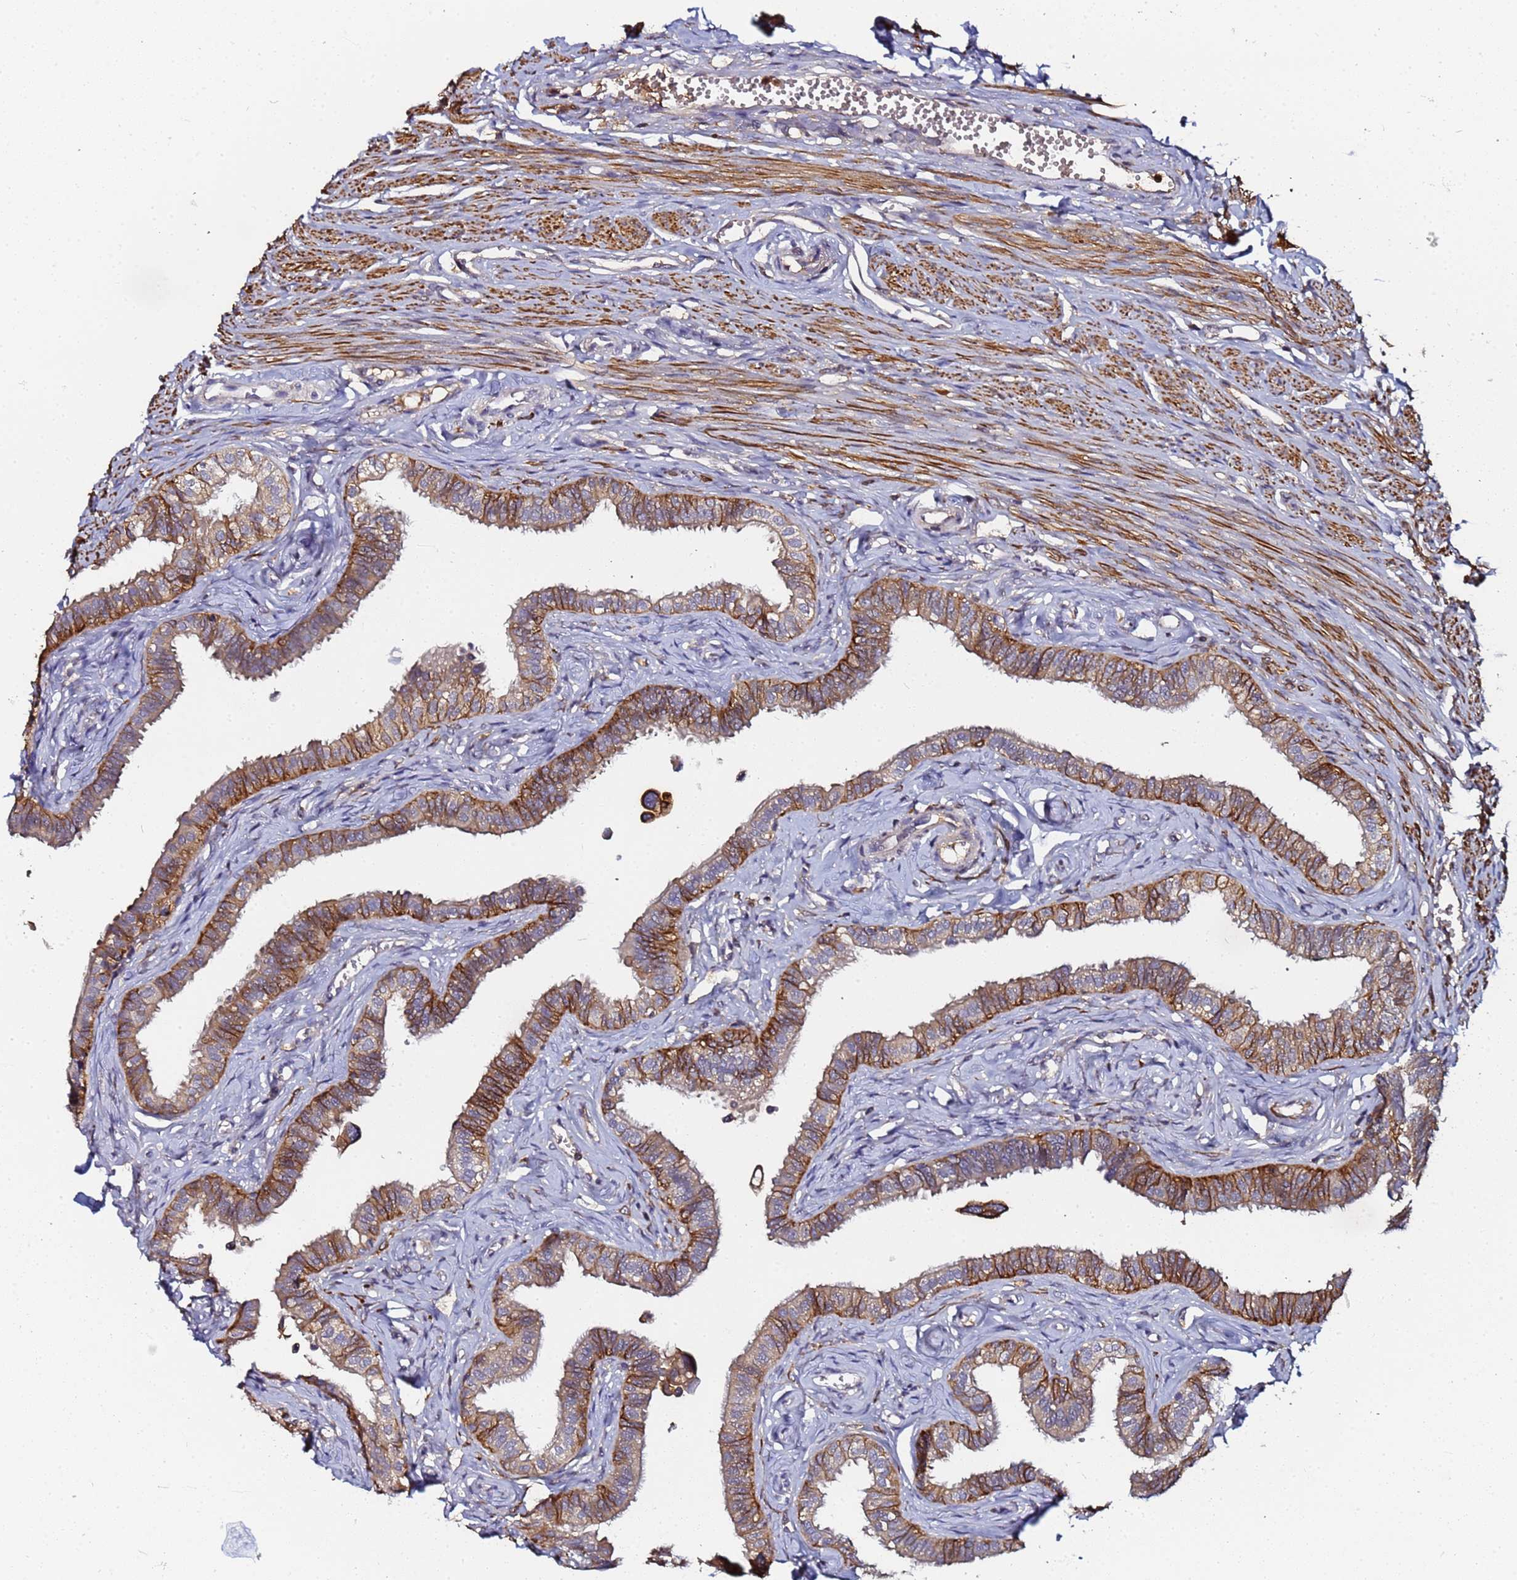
{"staining": {"intensity": "moderate", "quantity": "25%-75%", "location": "cytoplasmic/membranous"}, "tissue": "fallopian tube", "cell_type": "Glandular cells", "image_type": "normal", "snomed": [{"axis": "morphology", "description": "Normal tissue, NOS"}, {"axis": "morphology", "description": "Carcinoma, NOS"}, {"axis": "topography", "description": "Fallopian tube"}, {"axis": "topography", "description": "Ovary"}], "caption": "A micrograph showing moderate cytoplasmic/membranous staining in about 25%-75% of glandular cells in unremarkable fallopian tube, as visualized by brown immunohistochemical staining.", "gene": "LRRC69", "patient": {"sex": "female", "age": 59}}